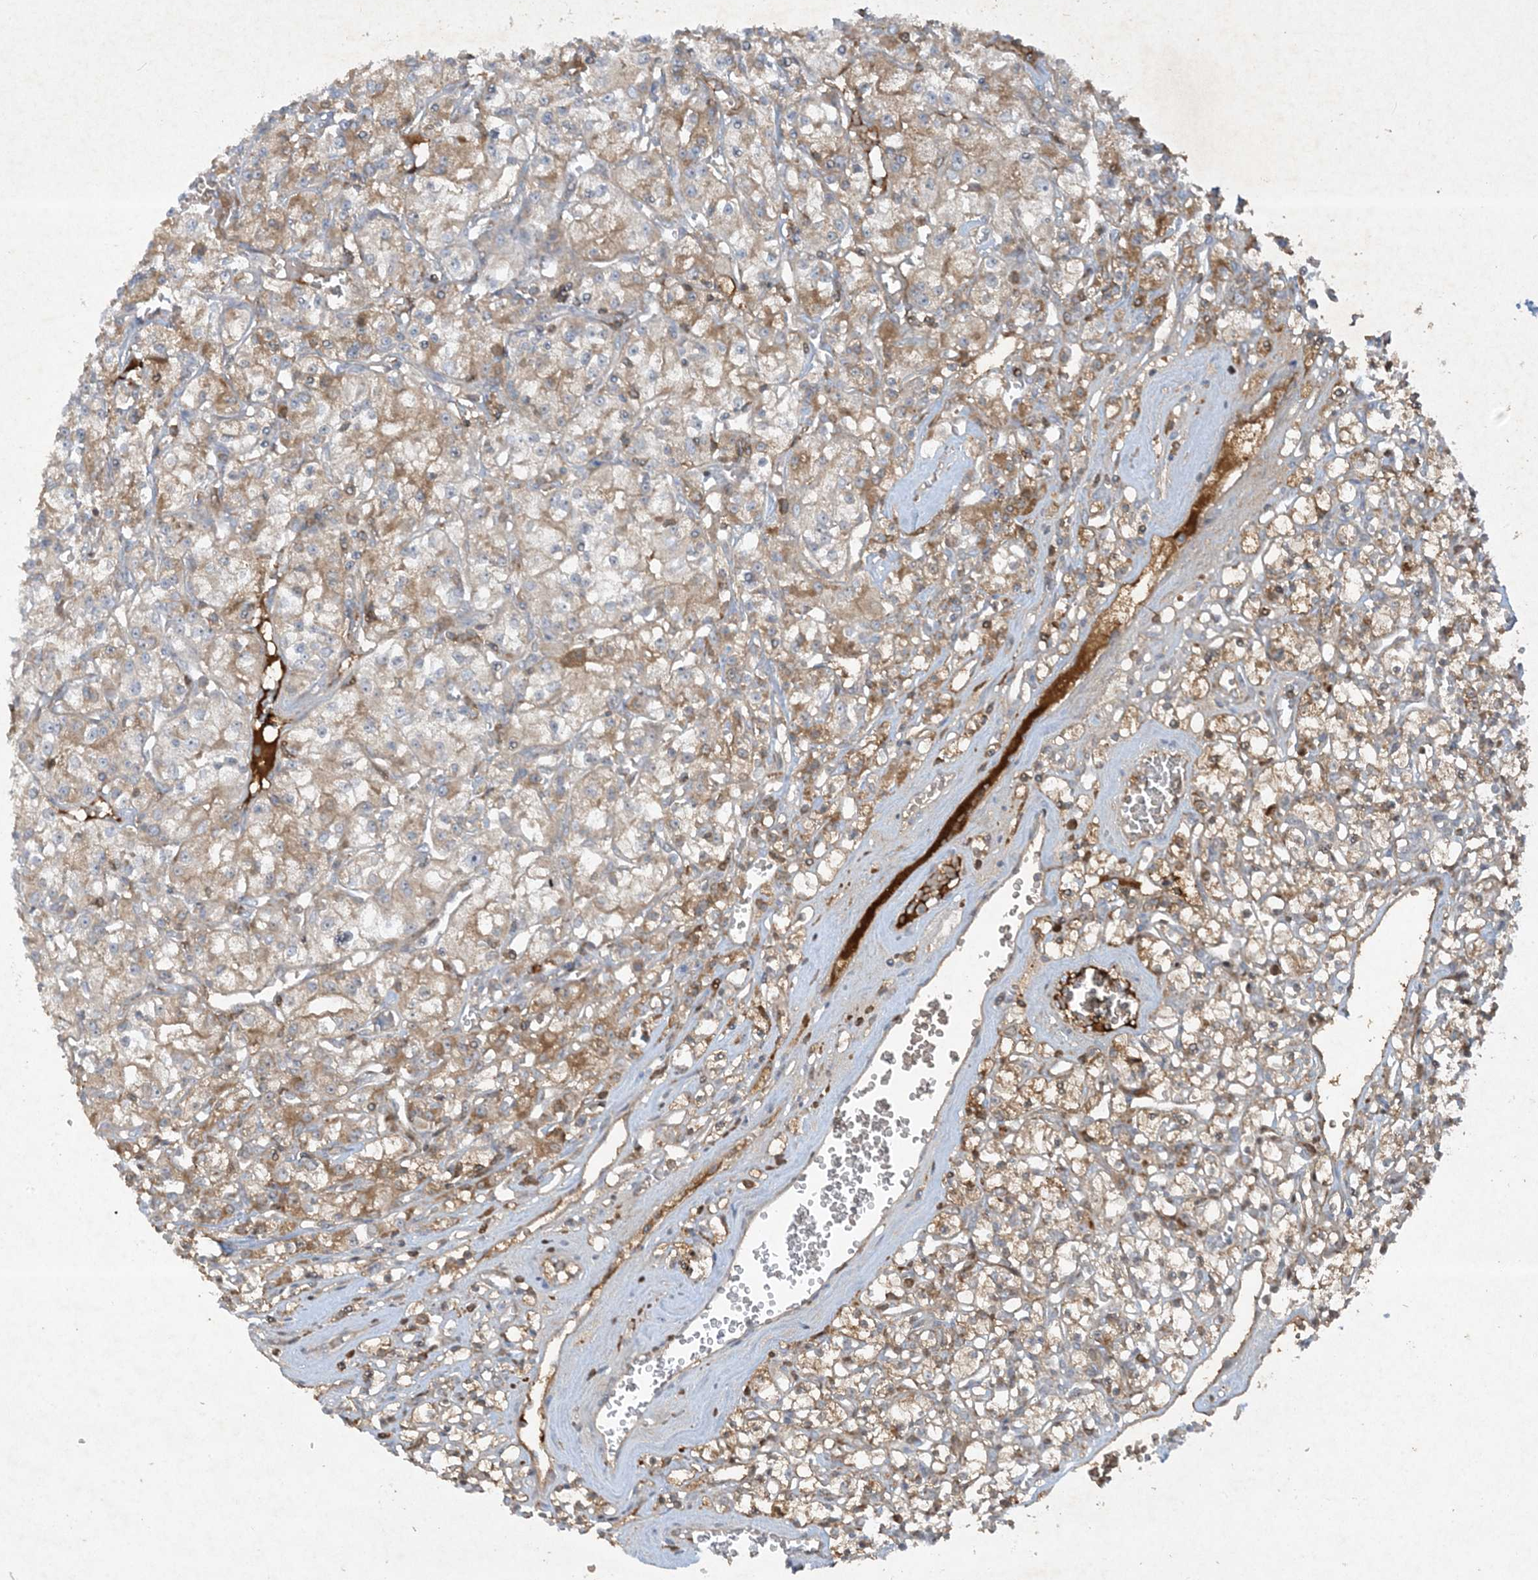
{"staining": {"intensity": "weak", "quantity": ">75%", "location": "cytoplasmic/membranous"}, "tissue": "renal cancer", "cell_type": "Tumor cells", "image_type": "cancer", "snomed": [{"axis": "morphology", "description": "Adenocarcinoma, NOS"}, {"axis": "topography", "description": "Kidney"}], "caption": "Immunohistochemical staining of human renal cancer (adenocarcinoma) exhibits weak cytoplasmic/membranous protein staining in approximately >75% of tumor cells. Immunohistochemistry stains the protein in brown and the nuclei are stained blue.", "gene": "FETUB", "patient": {"sex": "female", "age": 59}}